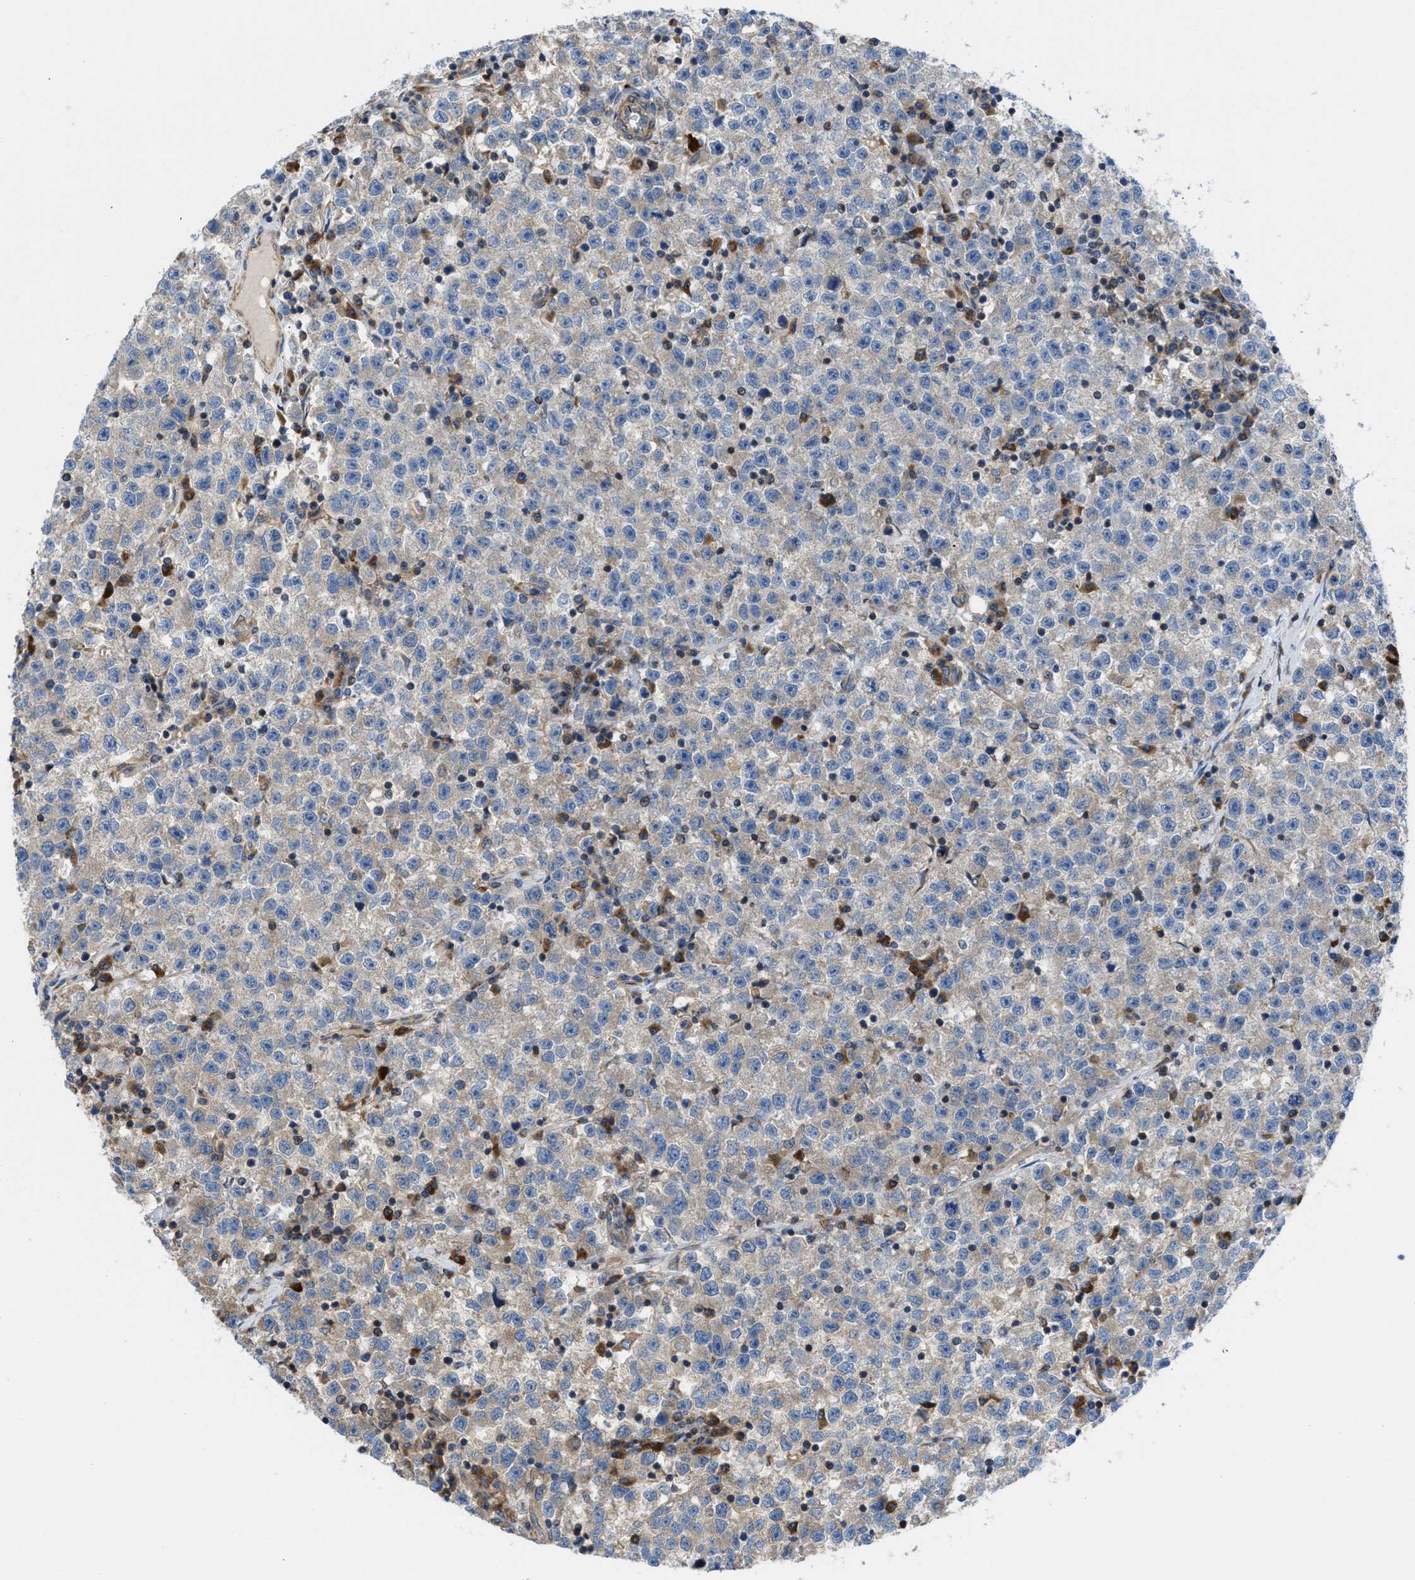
{"staining": {"intensity": "weak", "quantity": ">75%", "location": "cytoplasmic/membranous"}, "tissue": "testis cancer", "cell_type": "Tumor cells", "image_type": "cancer", "snomed": [{"axis": "morphology", "description": "Seminoma, NOS"}, {"axis": "topography", "description": "Testis"}], "caption": "High-magnification brightfield microscopy of testis cancer stained with DAB (brown) and counterstained with hematoxylin (blue). tumor cells exhibit weak cytoplasmic/membranous expression is identified in approximately>75% of cells. The staining was performed using DAB to visualize the protein expression in brown, while the nuclei were stained in blue with hematoxylin (Magnification: 20x).", "gene": "CHKB", "patient": {"sex": "male", "age": 22}}